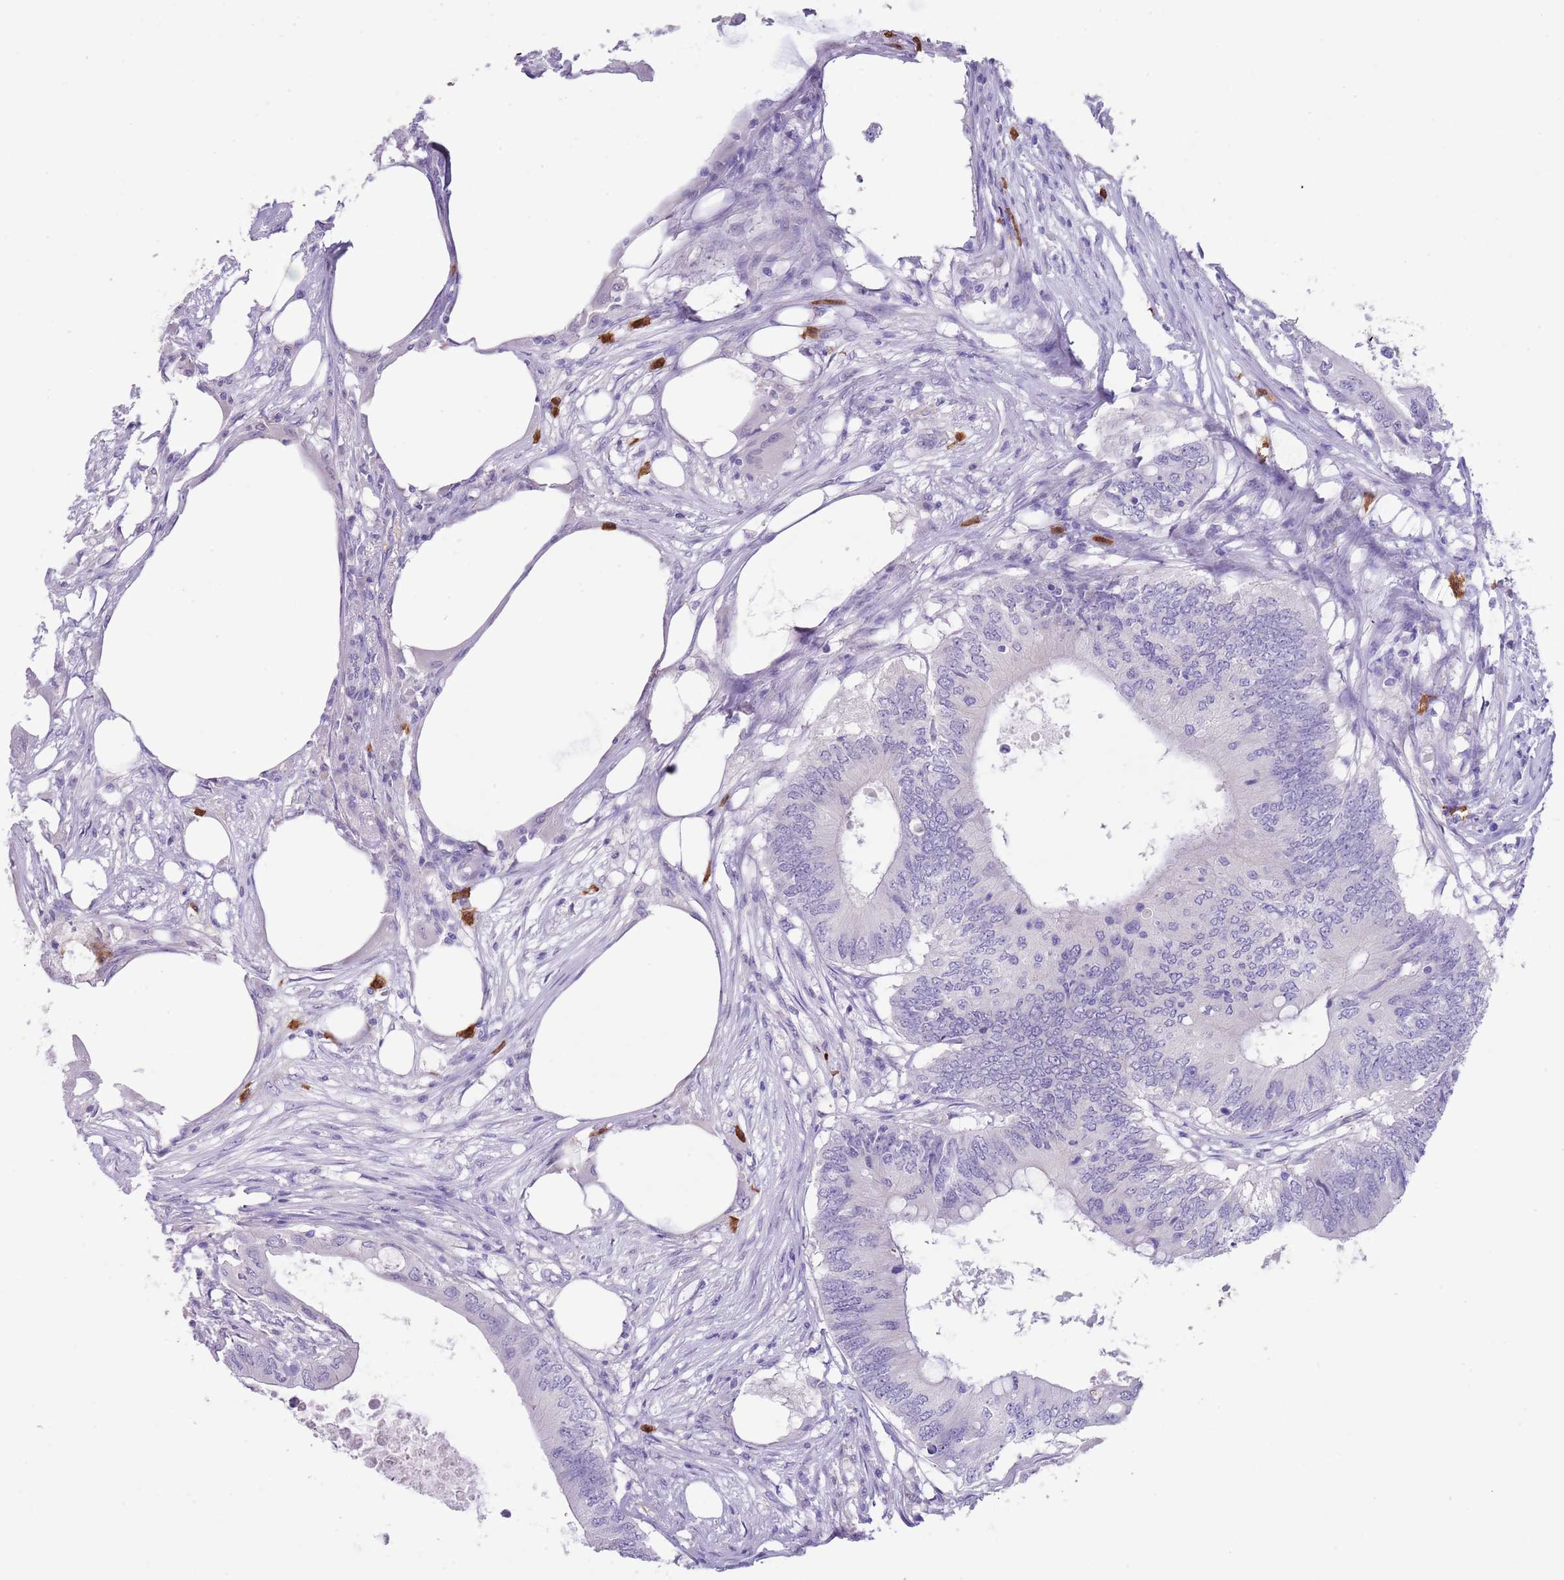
{"staining": {"intensity": "negative", "quantity": "none", "location": "none"}, "tissue": "colorectal cancer", "cell_type": "Tumor cells", "image_type": "cancer", "snomed": [{"axis": "morphology", "description": "Adenocarcinoma, NOS"}, {"axis": "topography", "description": "Colon"}], "caption": "Colorectal cancer was stained to show a protein in brown. There is no significant staining in tumor cells.", "gene": "TSGA13", "patient": {"sex": "male", "age": 71}}